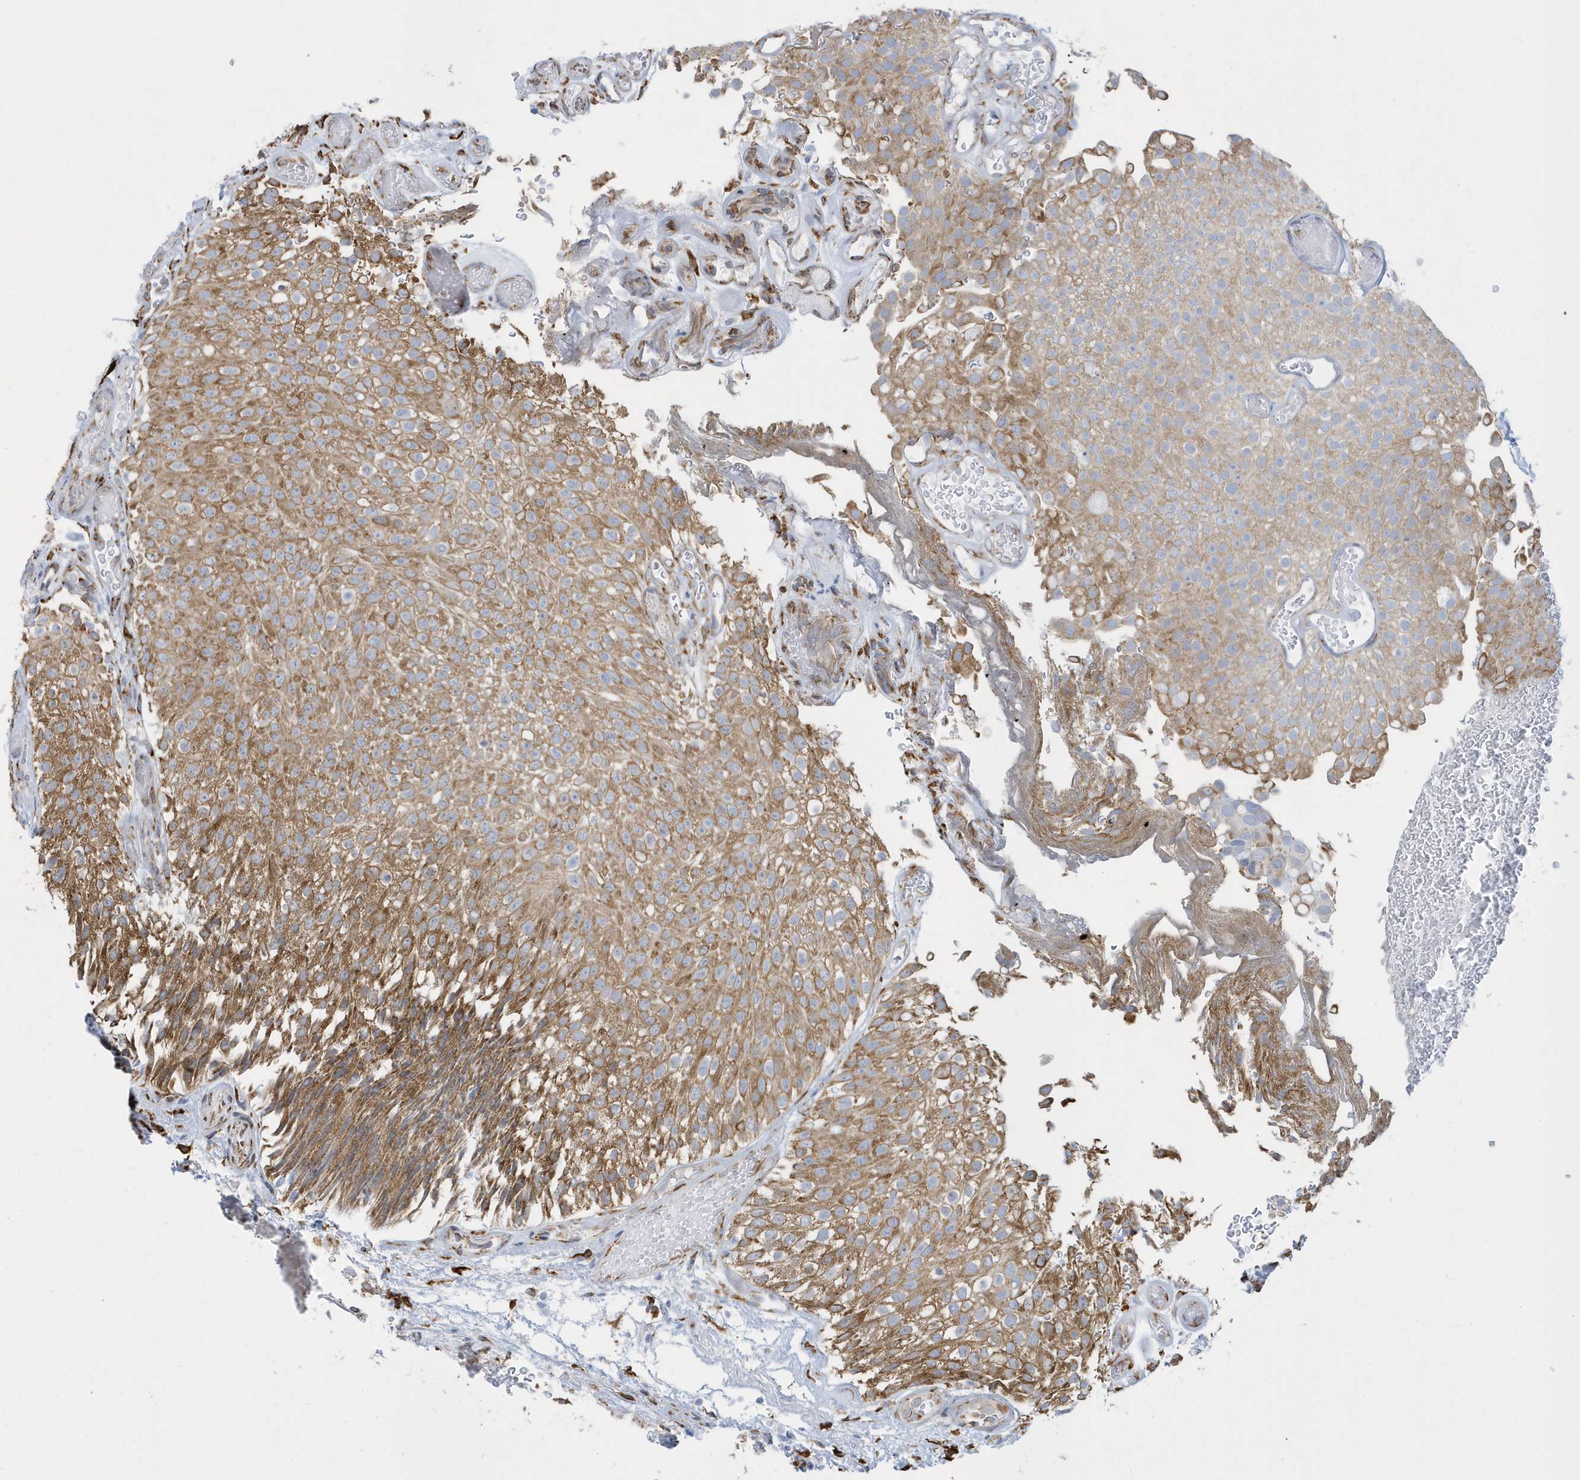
{"staining": {"intensity": "moderate", "quantity": ">75%", "location": "cytoplasmic/membranous"}, "tissue": "urothelial cancer", "cell_type": "Tumor cells", "image_type": "cancer", "snomed": [{"axis": "morphology", "description": "Urothelial carcinoma, Low grade"}, {"axis": "topography", "description": "Urinary bladder"}], "caption": "Tumor cells show medium levels of moderate cytoplasmic/membranous positivity in about >75% of cells in urothelial cancer.", "gene": "DCAF1", "patient": {"sex": "male", "age": 78}}